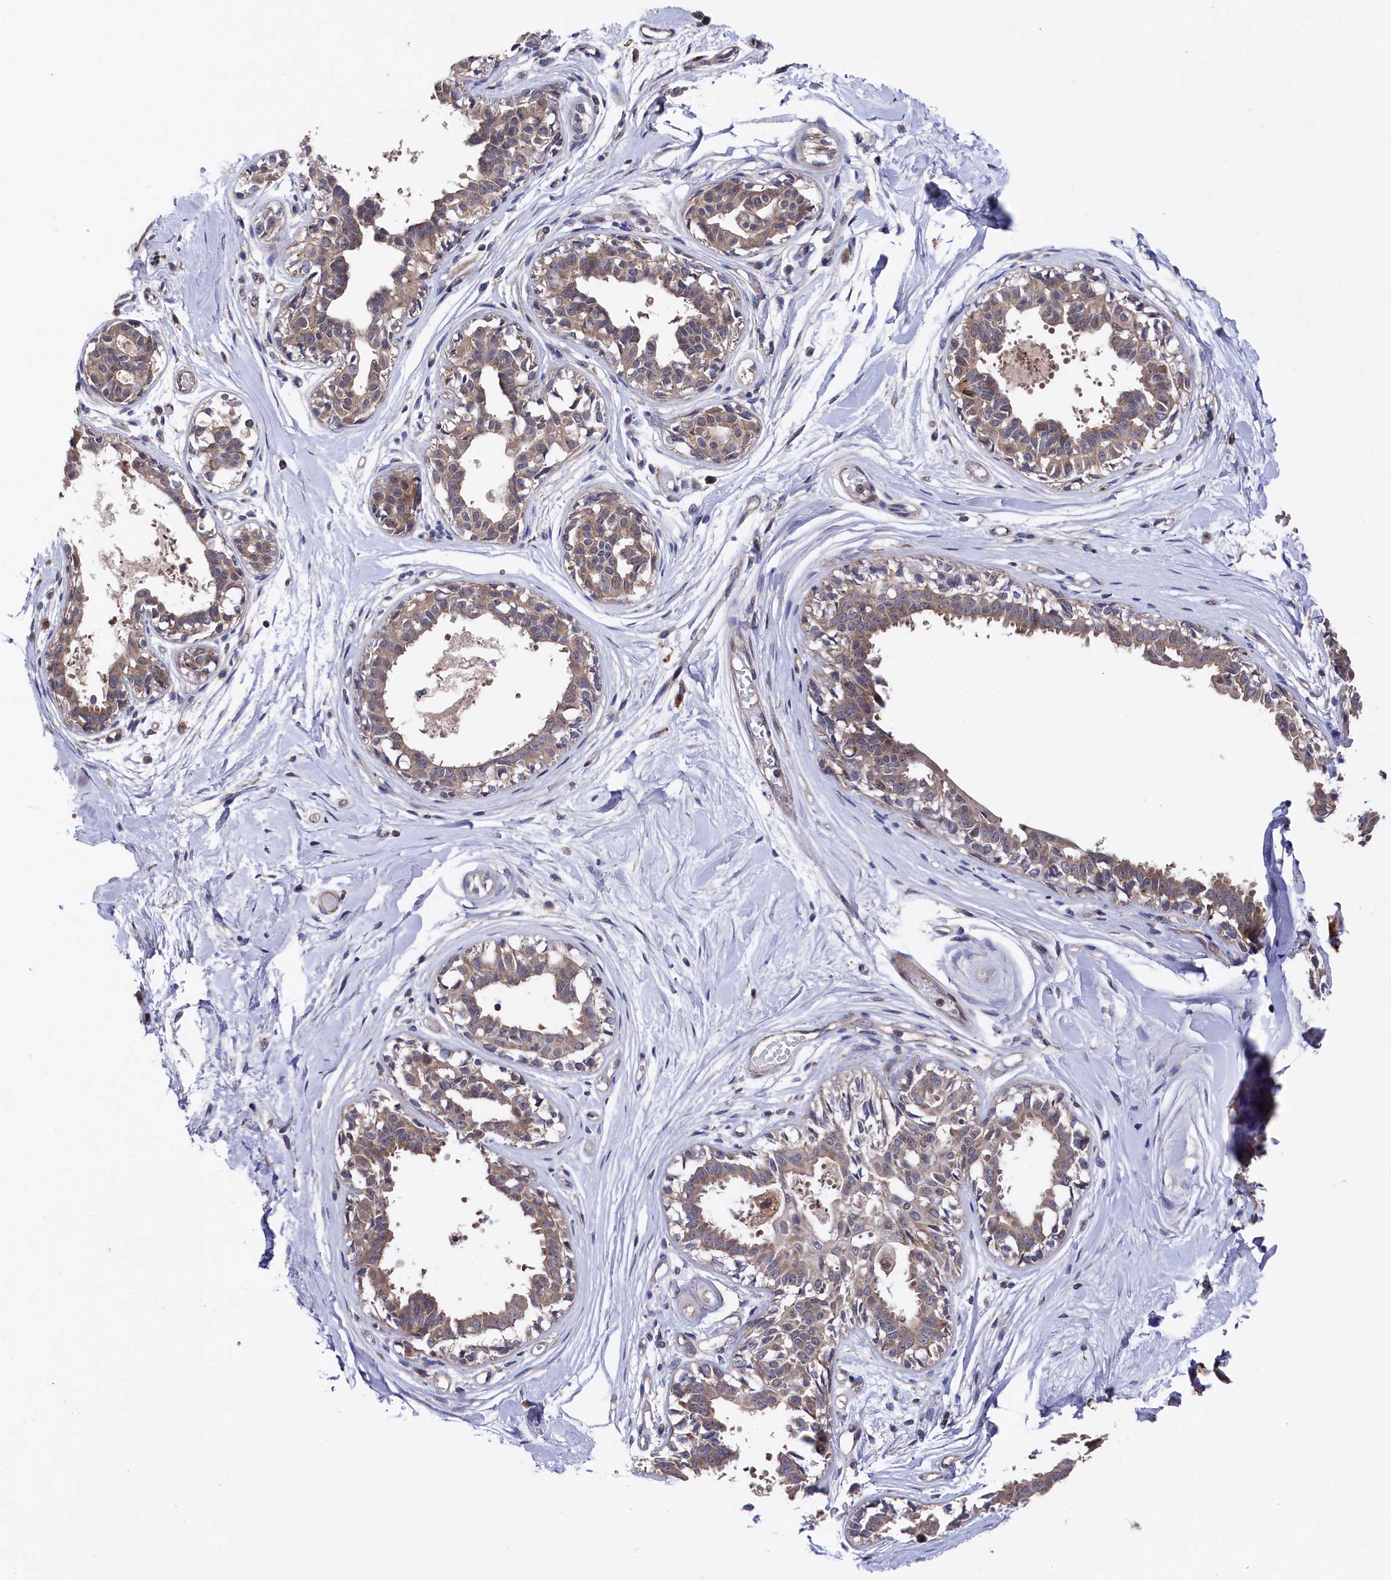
{"staining": {"intensity": "moderate", "quantity": "25%-75%", "location": "nuclear"}, "tissue": "breast", "cell_type": "Adipocytes", "image_type": "normal", "snomed": [{"axis": "morphology", "description": "Normal tissue, NOS"}, {"axis": "topography", "description": "Breast"}], "caption": "Immunohistochemistry (IHC) (DAB) staining of normal breast shows moderate nuclear protein expression in about 25%-75% of adipocytes.", "gene": "SUPV3L1", "patient": {"sex": "female", "age": 45}}